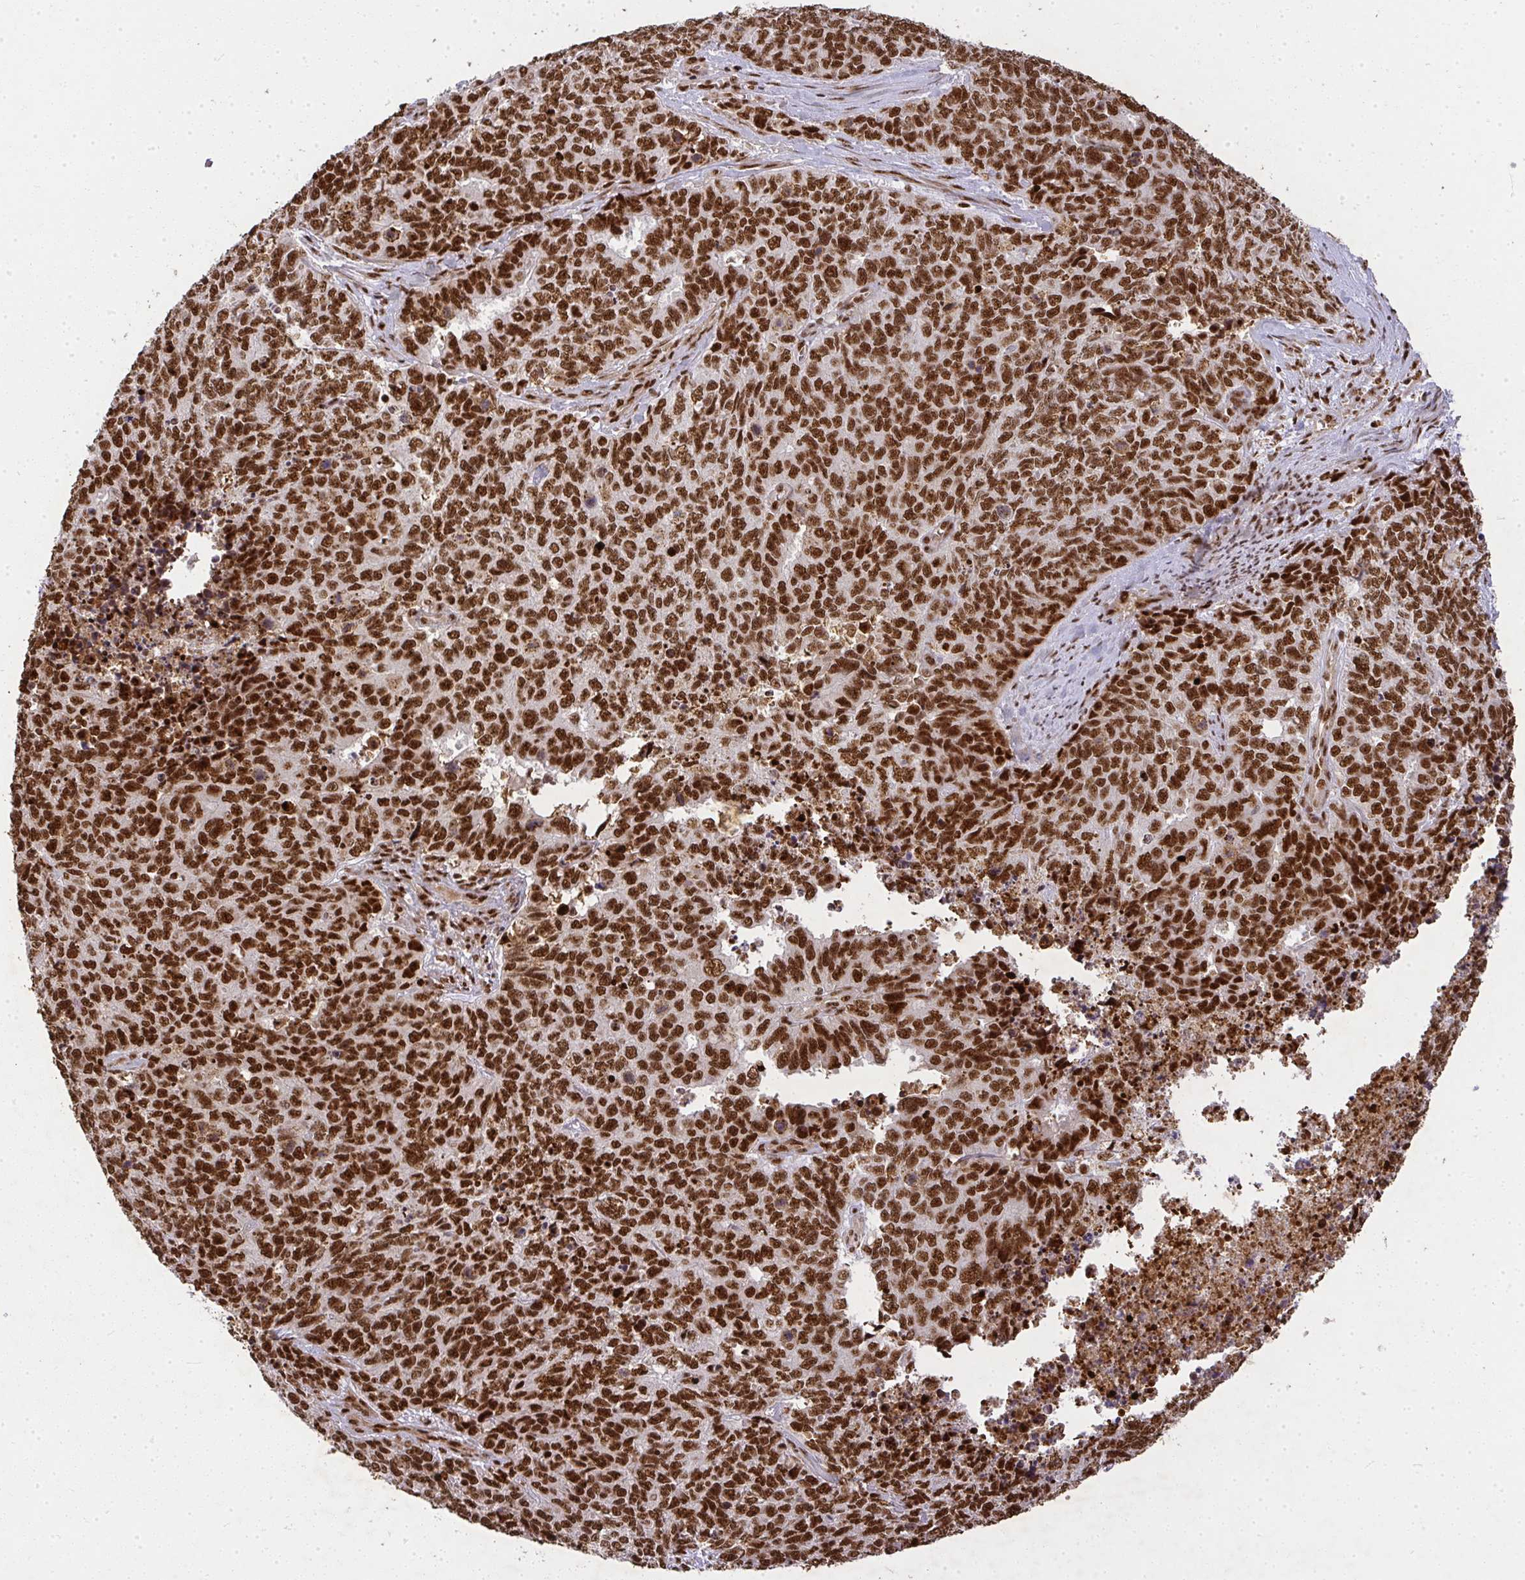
{"staining": {"intensity": "strong", "quantity": ">75%", "location": "nuclear"}, "tissue": "cervical cancer", "cell_type": "Tumor cells", "image_type": "cancer", "snomed": [{"axis": "morphology", "description": "Adenocarcinoma, NOS"}, {"axis": "topography", "description": "Cervix"}], "caption": "Adenocarcinoma (cervical) was stained to show a protein in brown. There is high levels of strong nuclear expression in approximately >75% of tumor cells.", "gene": "U2AF1", "patient": {"sex": "female", "age": 63}}